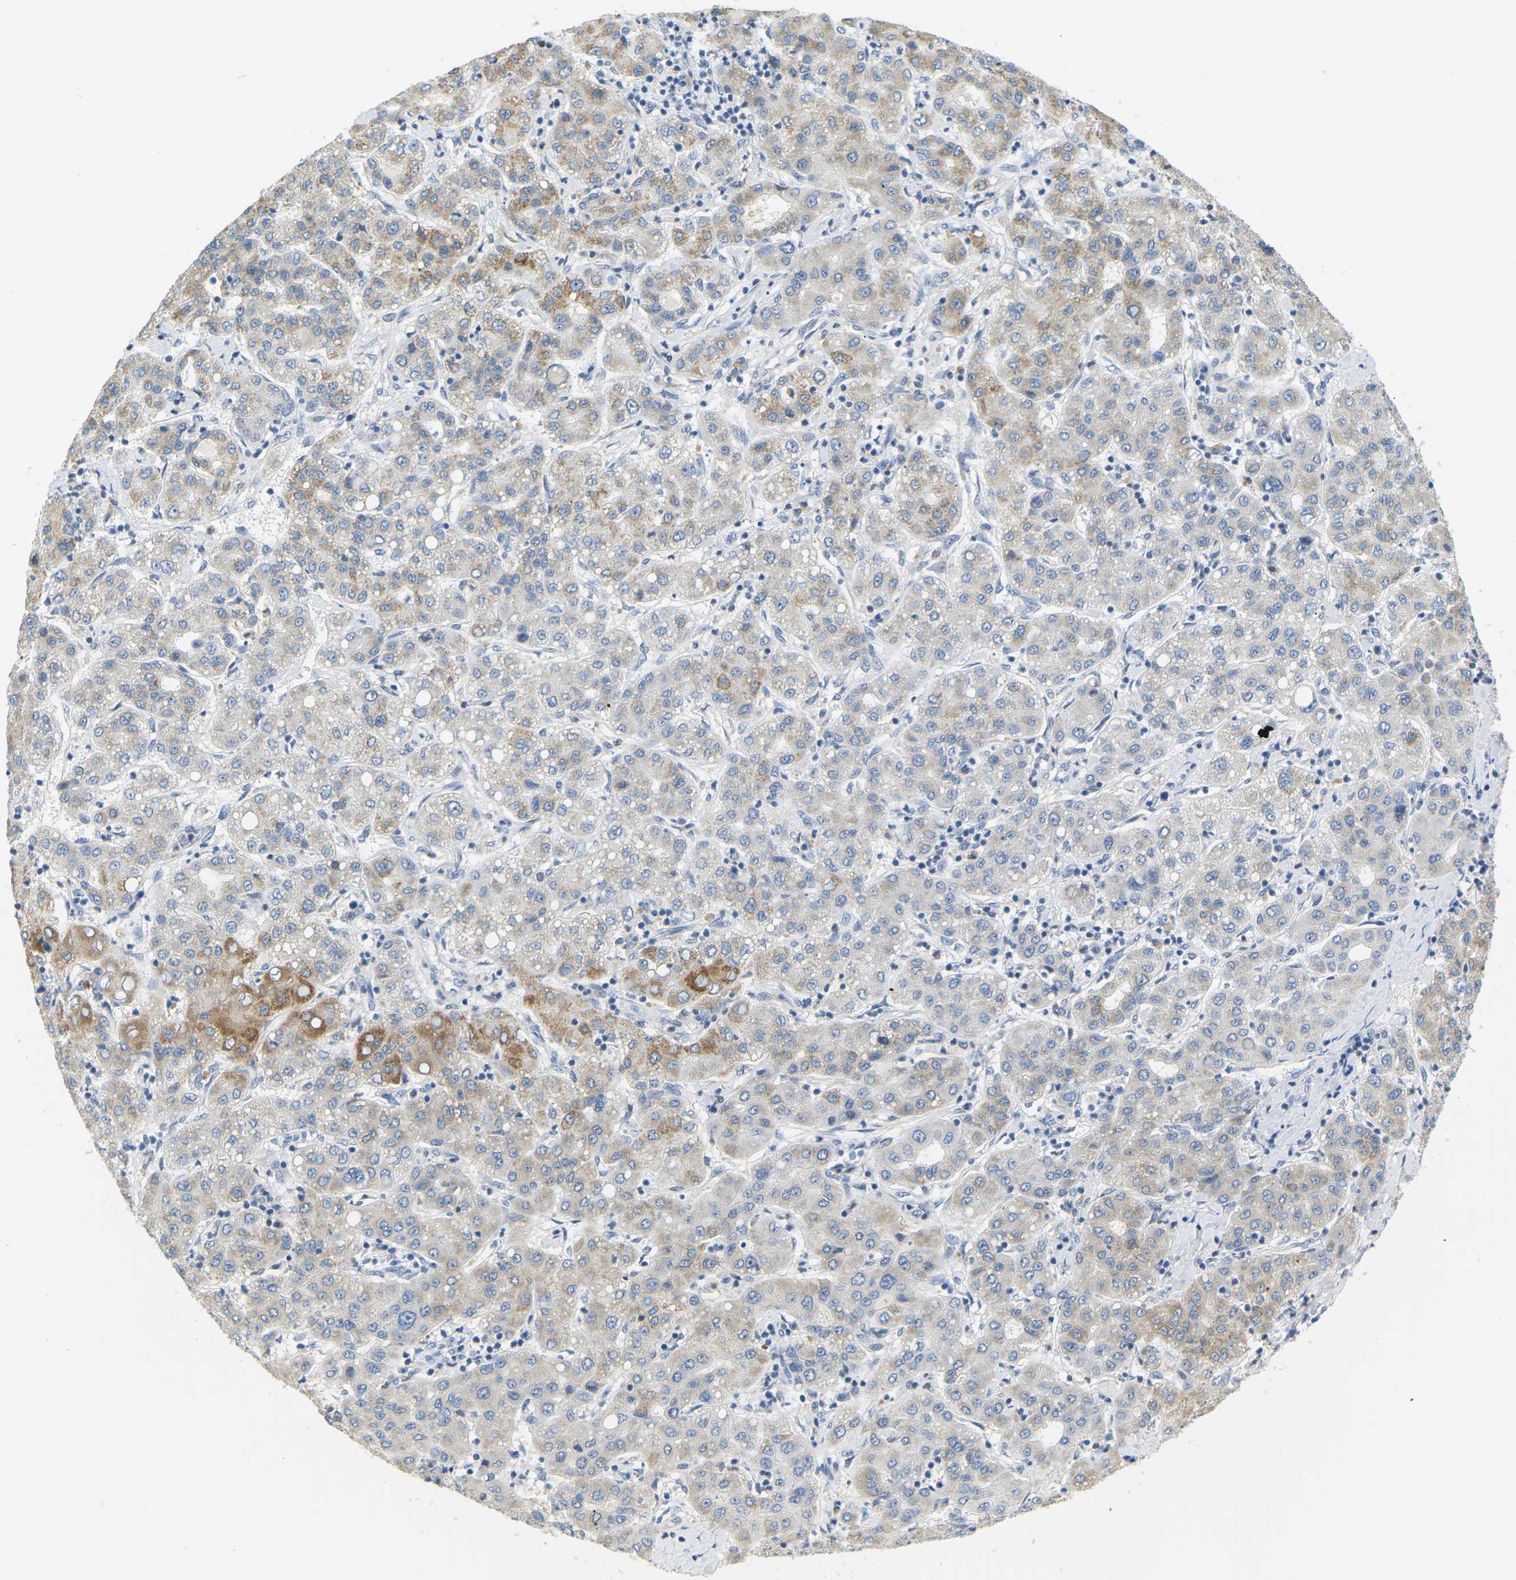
{"staining": {"intensity": "moderate", "quantity": "<25%", "location": "cytoplasmic/membranous"}, "tissue": "liver cancer", "cell_type": "Tumor cells", "image_type": "cancer", "snomed": [{"axis": "morphology", "description": "Carcinoma, Hepatocellular, NOS"}, {"axis": "topography", "description": "Liver"}], "caption": "Moderate cytoplasmic/membranous protein expression is appreciated in approximately <25% of tumor cells in liver cancer (hepatocellular carcinoma).", "gene": "CD300E", "patient": {"sex": "male", "age": 65}}